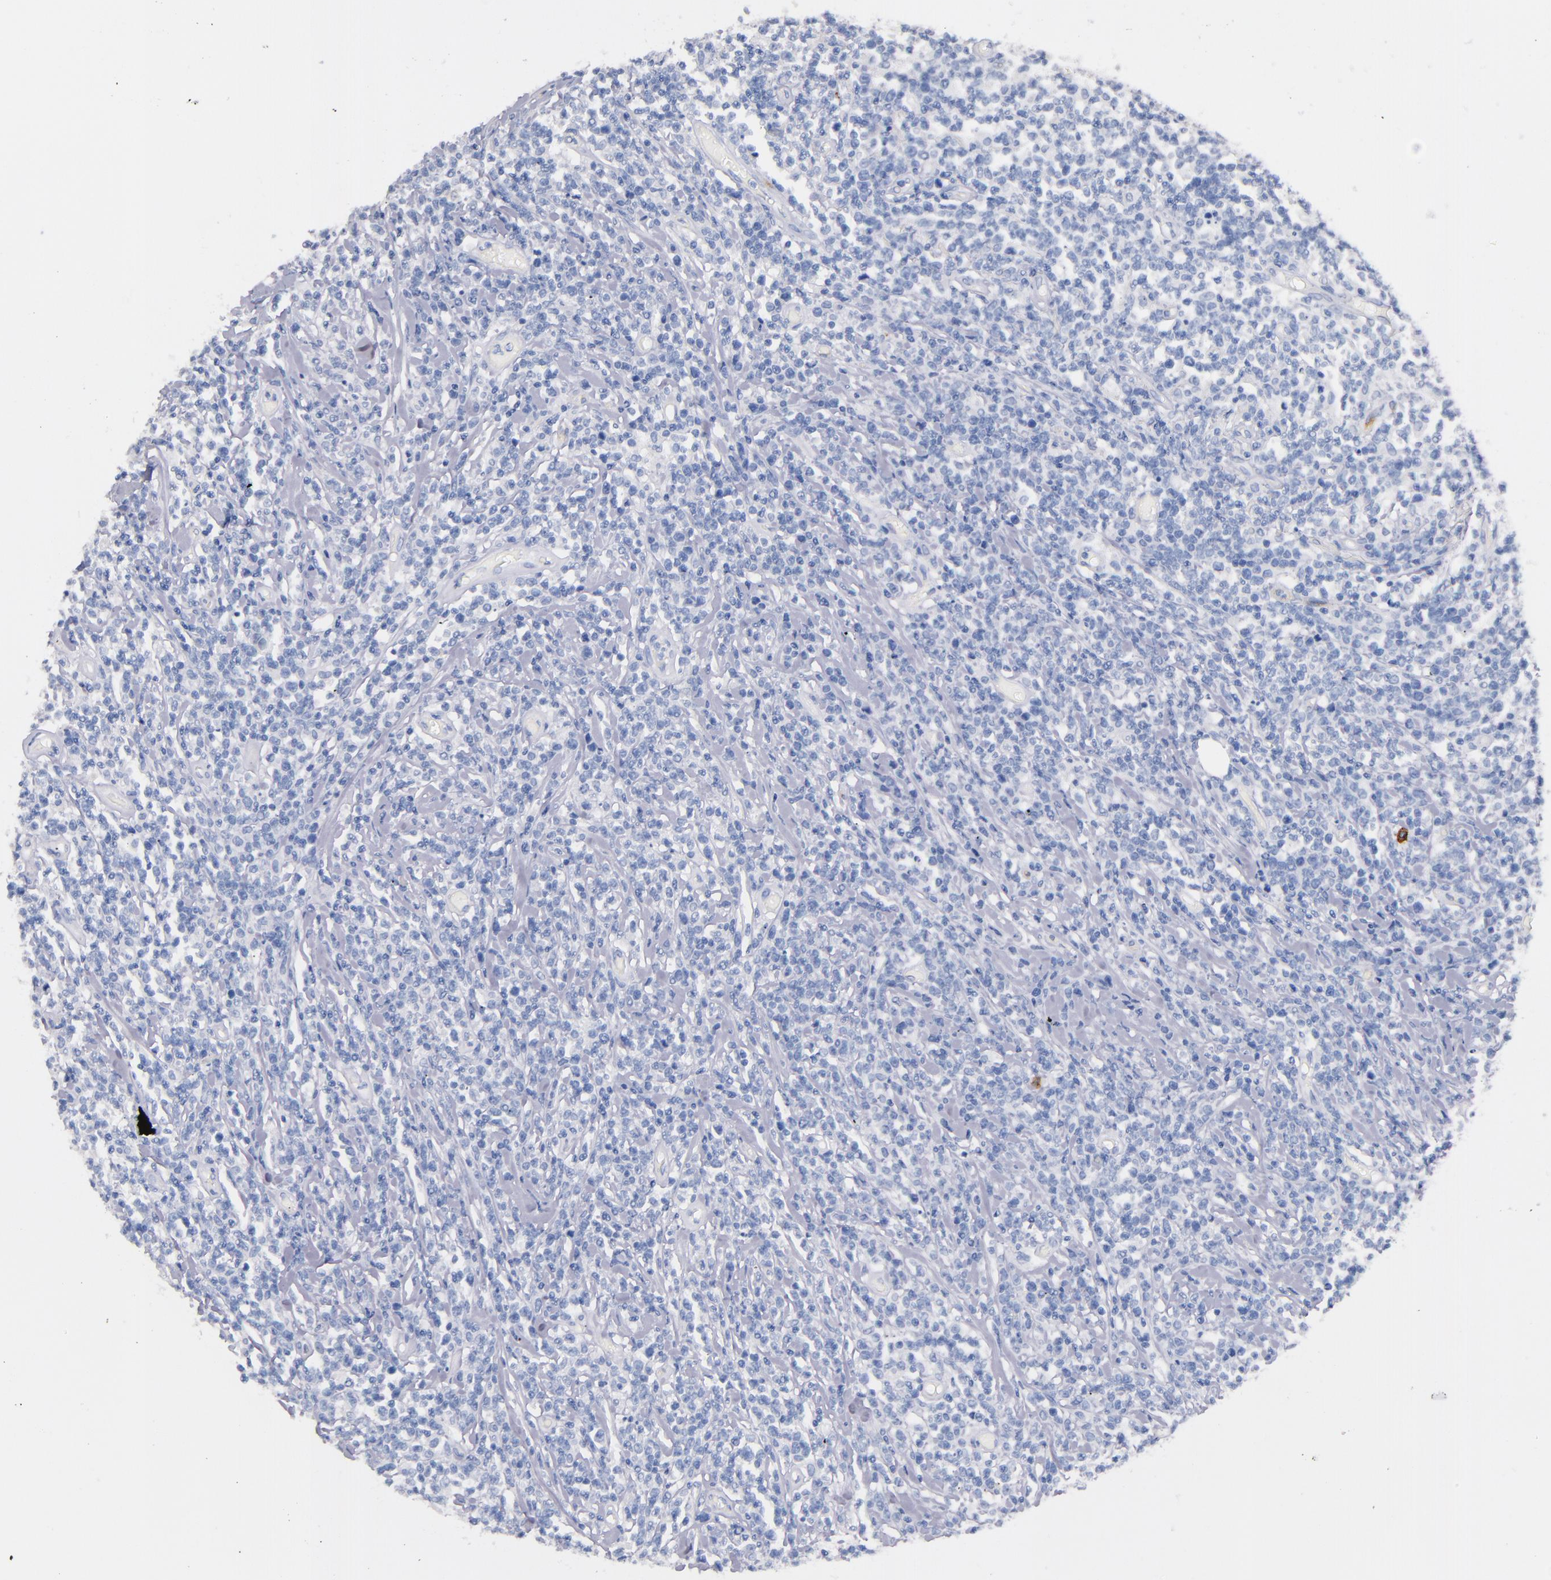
{"staining": {"intensity": "negative", "quantity": "none", "location": "none"}, "tissue": "lymphoma", "cell_type": "Tumor cells", "image_type": "cancer", "snomed": [{"axis": "morphology", "description": "Malignant lymphoma, non-Hodgkin's type, High grade"}, {"axis": "topography", "description": "Colon"}], "caption": "A photomicrograph of malignant lymphoma, non-Hodgkin's type (high-grade) stained for a protein reveals no brown staining in tumor cells.", "gene": "KIT", "patient": {"sex": "male", "age": 82}}